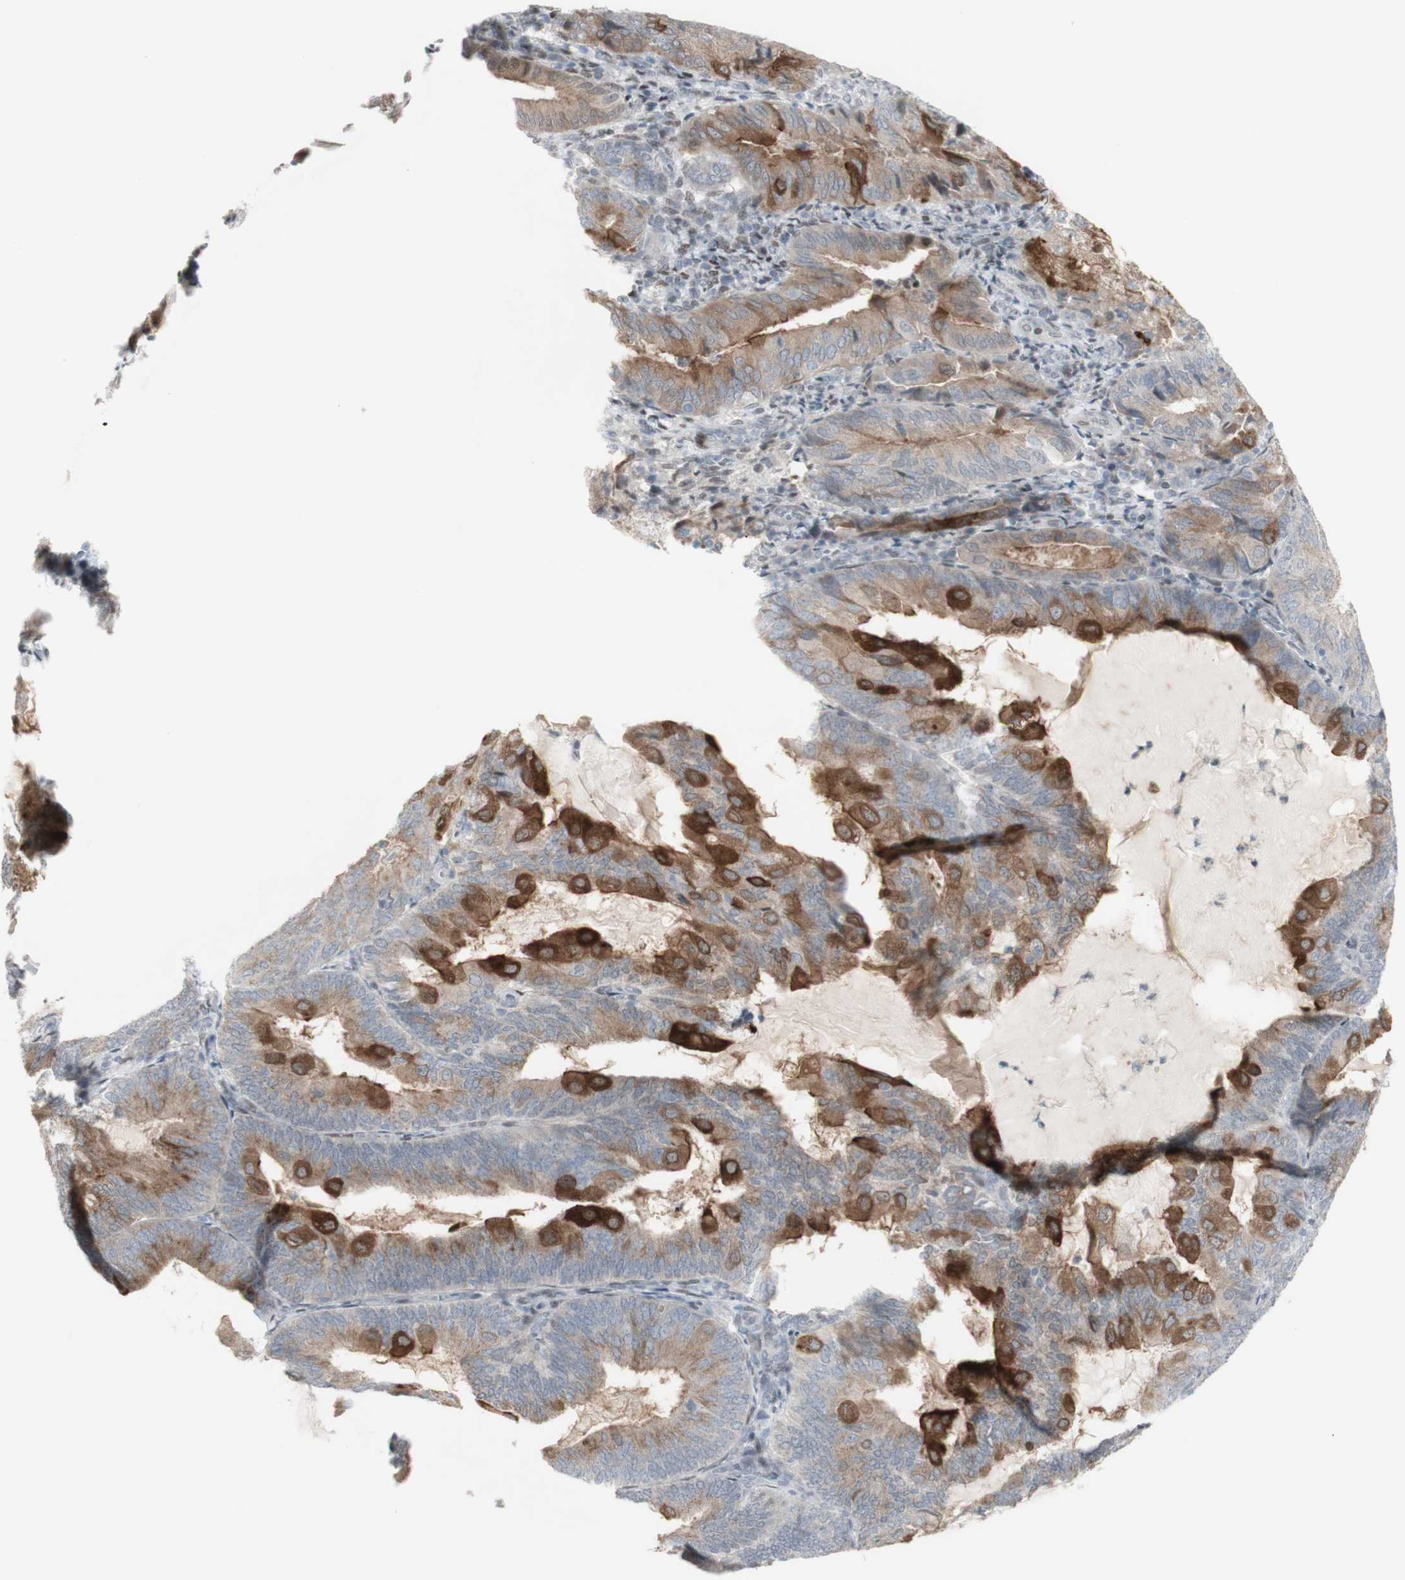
{"staining": {"intensity": "moderate", "quantity": ">75%", "location": "cytoplasmic/membranous"}, "tissue": "endometrial cancer", "cell_type": "Tumor cells", "image_type": "cancer", "snomed": [{"axis": "morphology", "description": "Adenocarcinoma, NOS"}, {"axis": "topography", "description": "Endometrium"}], "caption": "A micrograph showing moderate cytoplasmic/membranous positivity in about >75% of tumor cells in endometrial adenocarcinoma, as visualized by brown immunohistochemical staining.", "gene": "C1orf116", "patient": {"sex": "female", "age": 81}}